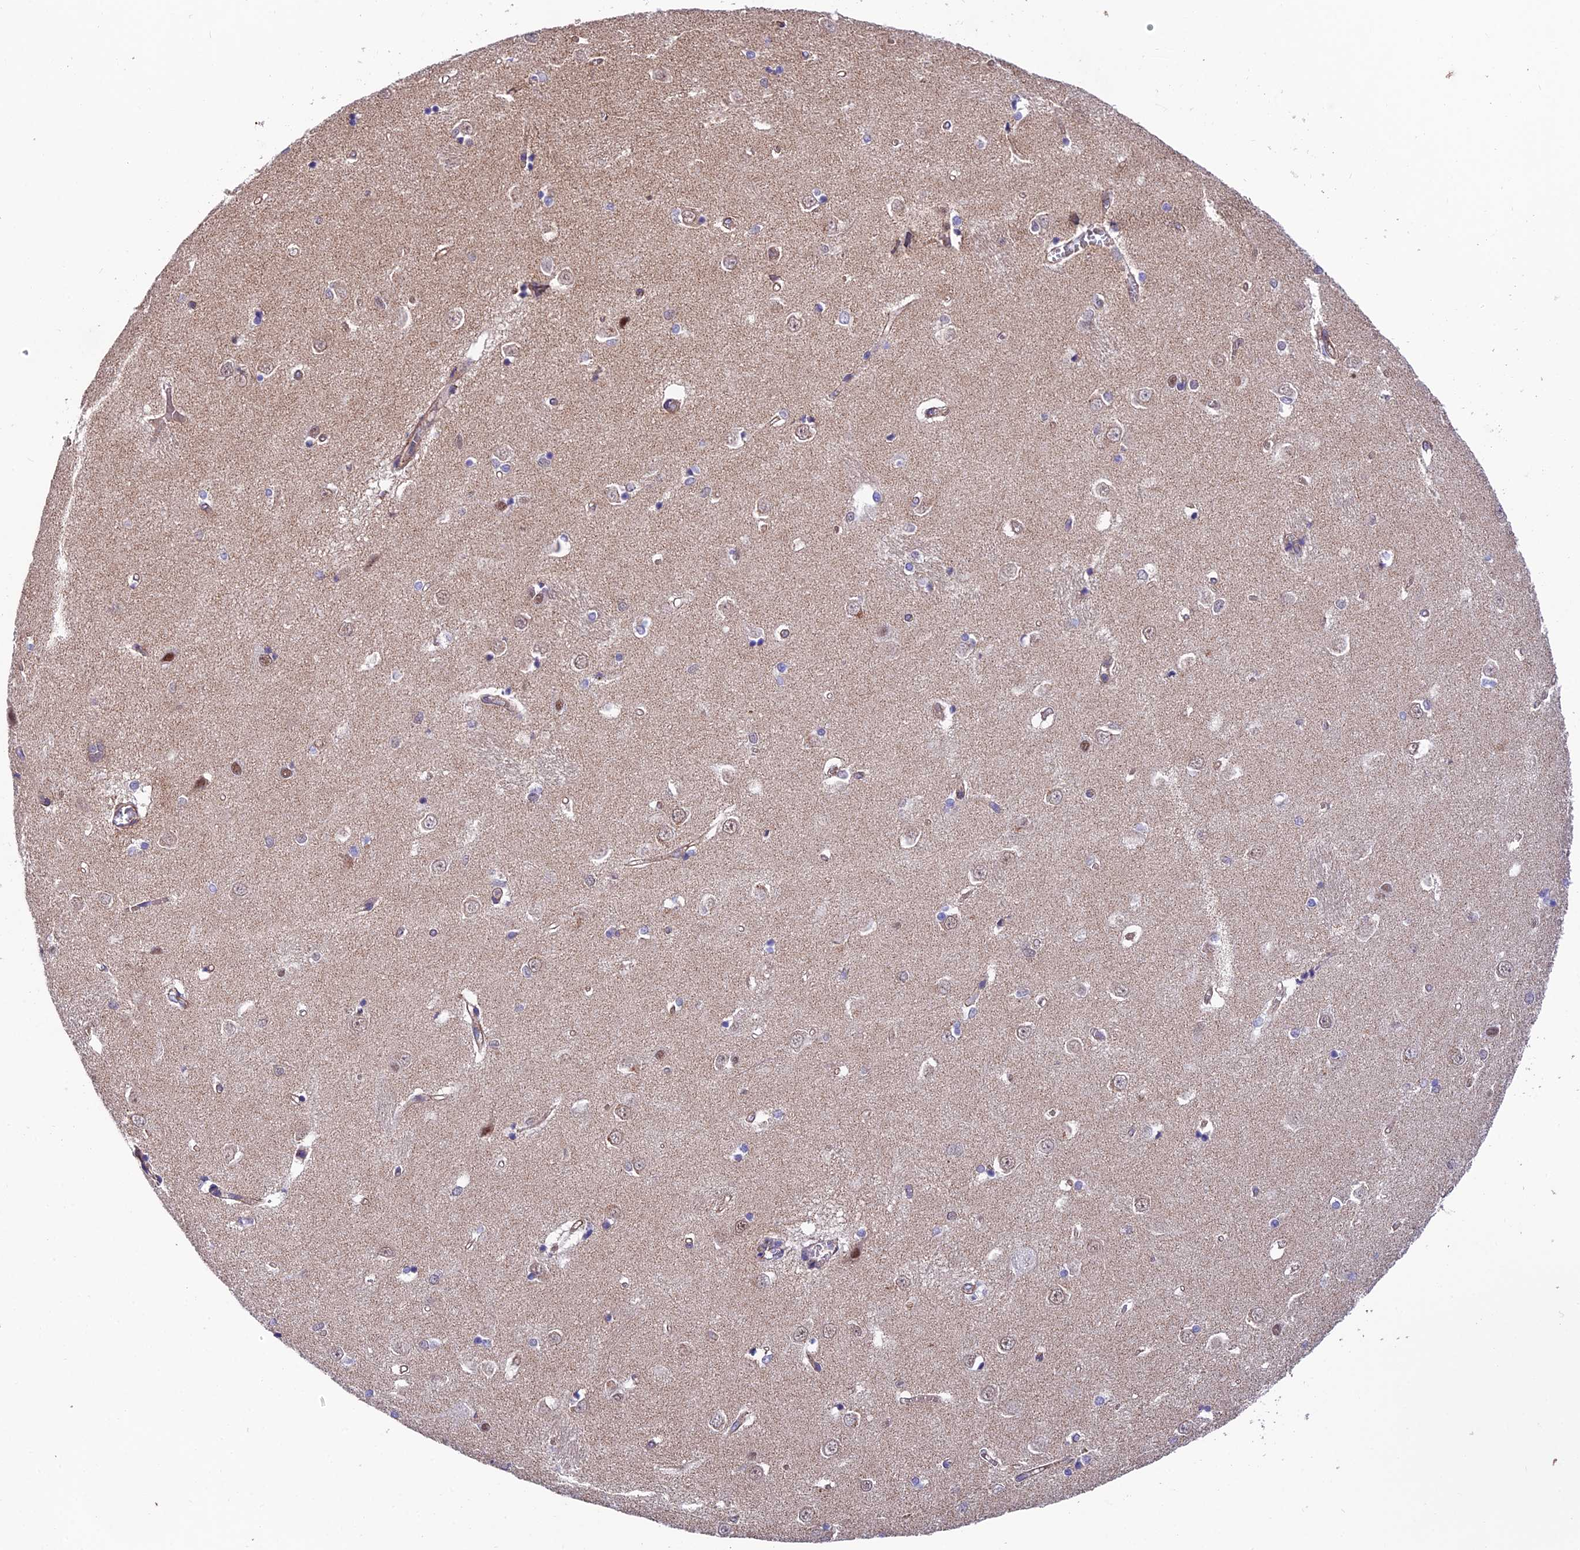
{"staining": {"intensity": "negative", "quantity": "none", "location": "none"}, "tissue": "caudate", "cell_type": "Glial cells", "image_type": "normal", "snomed": [{"axis": "morphology", "description": "Normal tissue, NOS"}, {"axis": "topography", "description": "Lateral ventricle wall"}], "caption": "Immunohistochemical staining of unremarkable human caudate reveals no significant staining in glial cells.", "gene": "QRFP", "patient": {"sex": "male", "age": 37}}